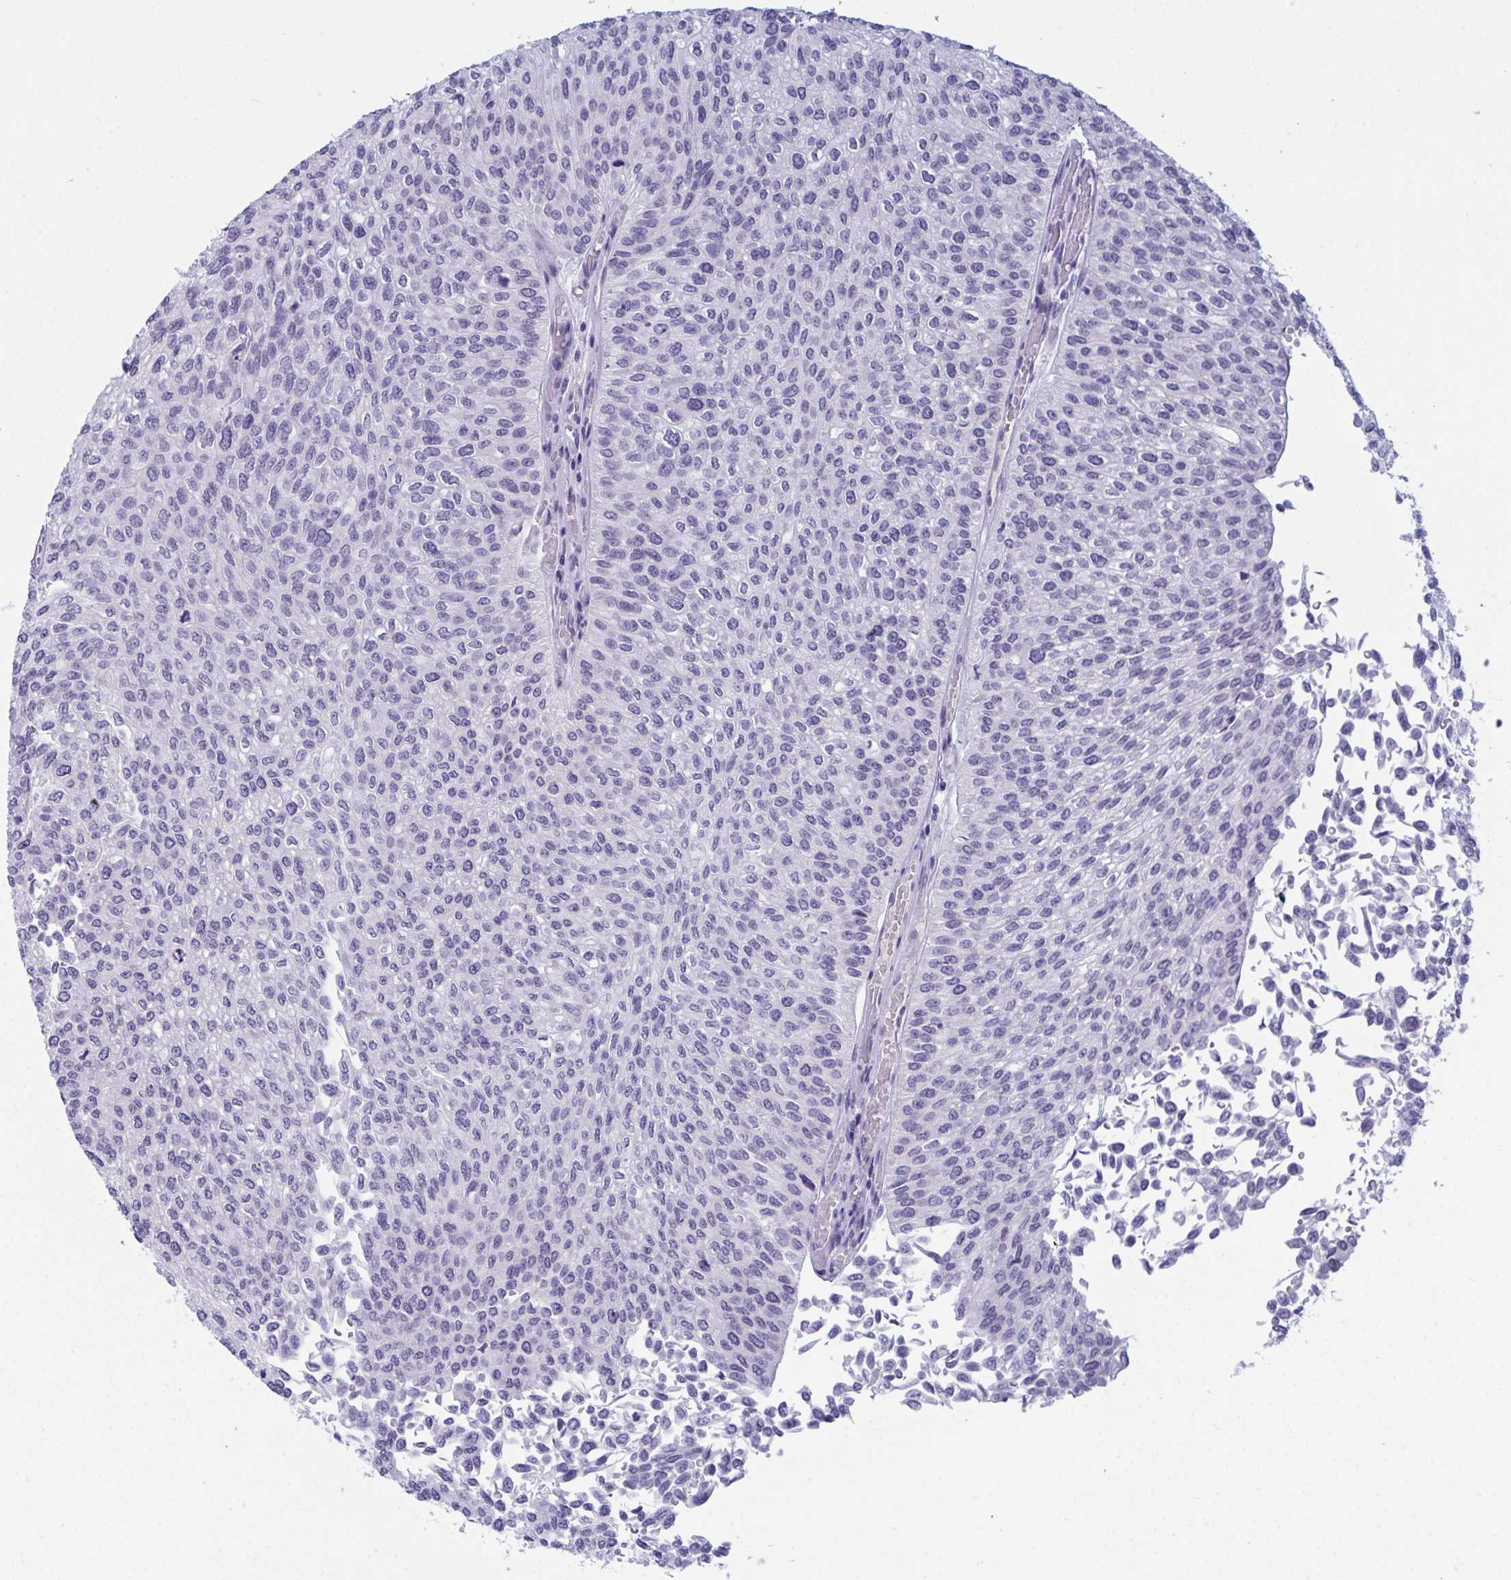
{"staining": {"intensity": "negative", "quantity": "none", "location": "none"}, "tissue": "urothelial cancer", "cell_type": "Tumor cells", "image_type": "cancer", "snomed": [{"axis": "morphology", "description": "Urothelial carcinoma, NOS"}, {"axis": "topography", "description": "Urinary bladder"}], "caption": "Tumor cells show no significant positivity in urothelial cancer. (DAB (3,3'-diaminobenzidine) immunohistochemistry (IHC) with hematoxylin counter stain).", "gene": "PRDM9", "patient": {"sex": "male", "age": 59}}